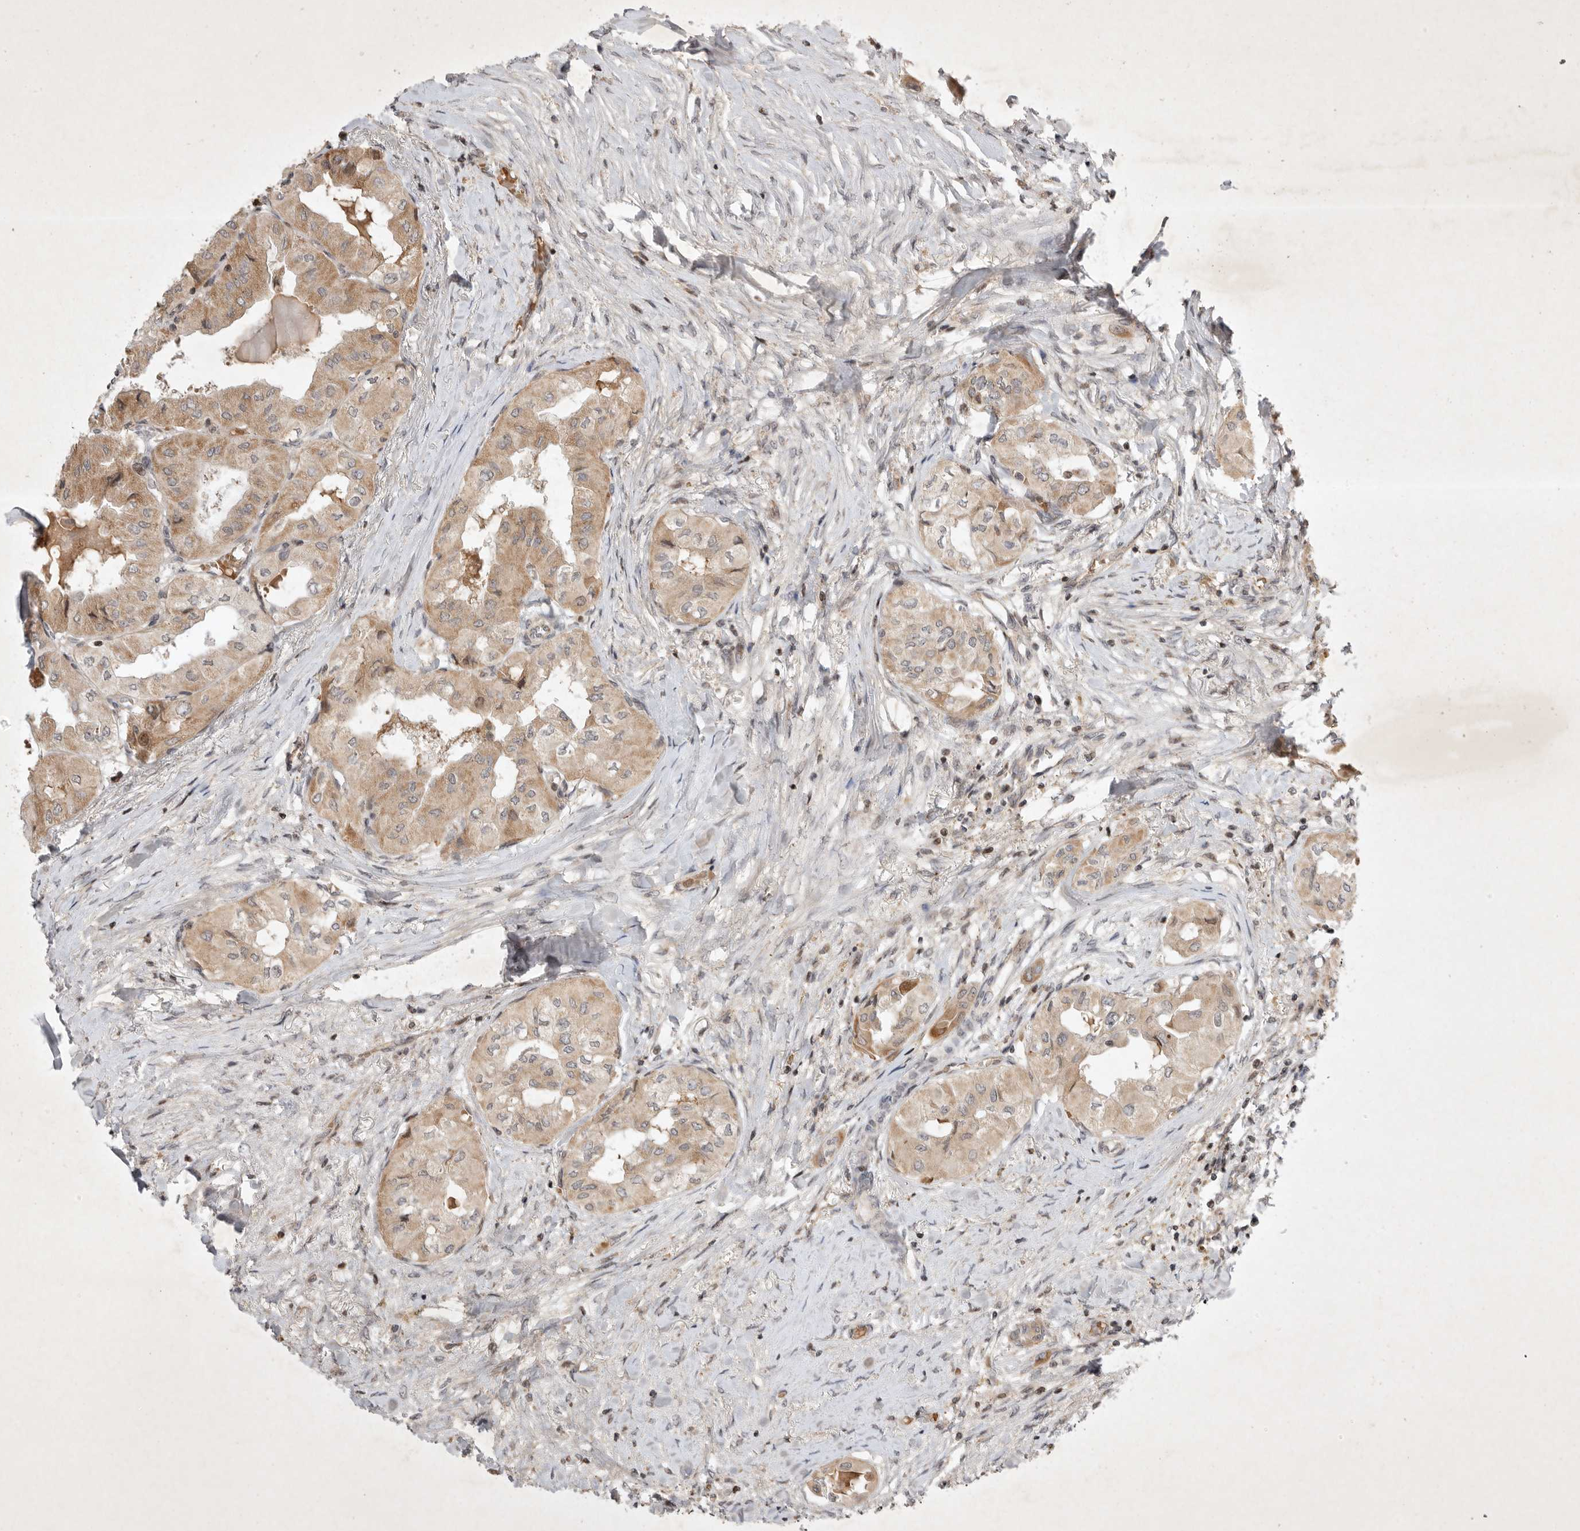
{"staining": {"intensity": "moderate", "quantity": ">75%", "location": "cytoplasmic/membranous"}, "tissue": "thyroid cancer", "cell_type": "Tumor cells", "image_type": "cancer", "snomed": [{"axis": "morphology", "description": "Papillary adenocarcinoma, NOS"}, {"axis": "topography", "description": "Thyroid gland"}], "caption": "Immunohistochemistry (IHC) of thyroid cancer reveals medium levels of moderate cytoplasmic/membranous staining in about >75% of tumor cells.", "gene": "EIF2AK1", "patient": {"sex": "female", "age": 59}}